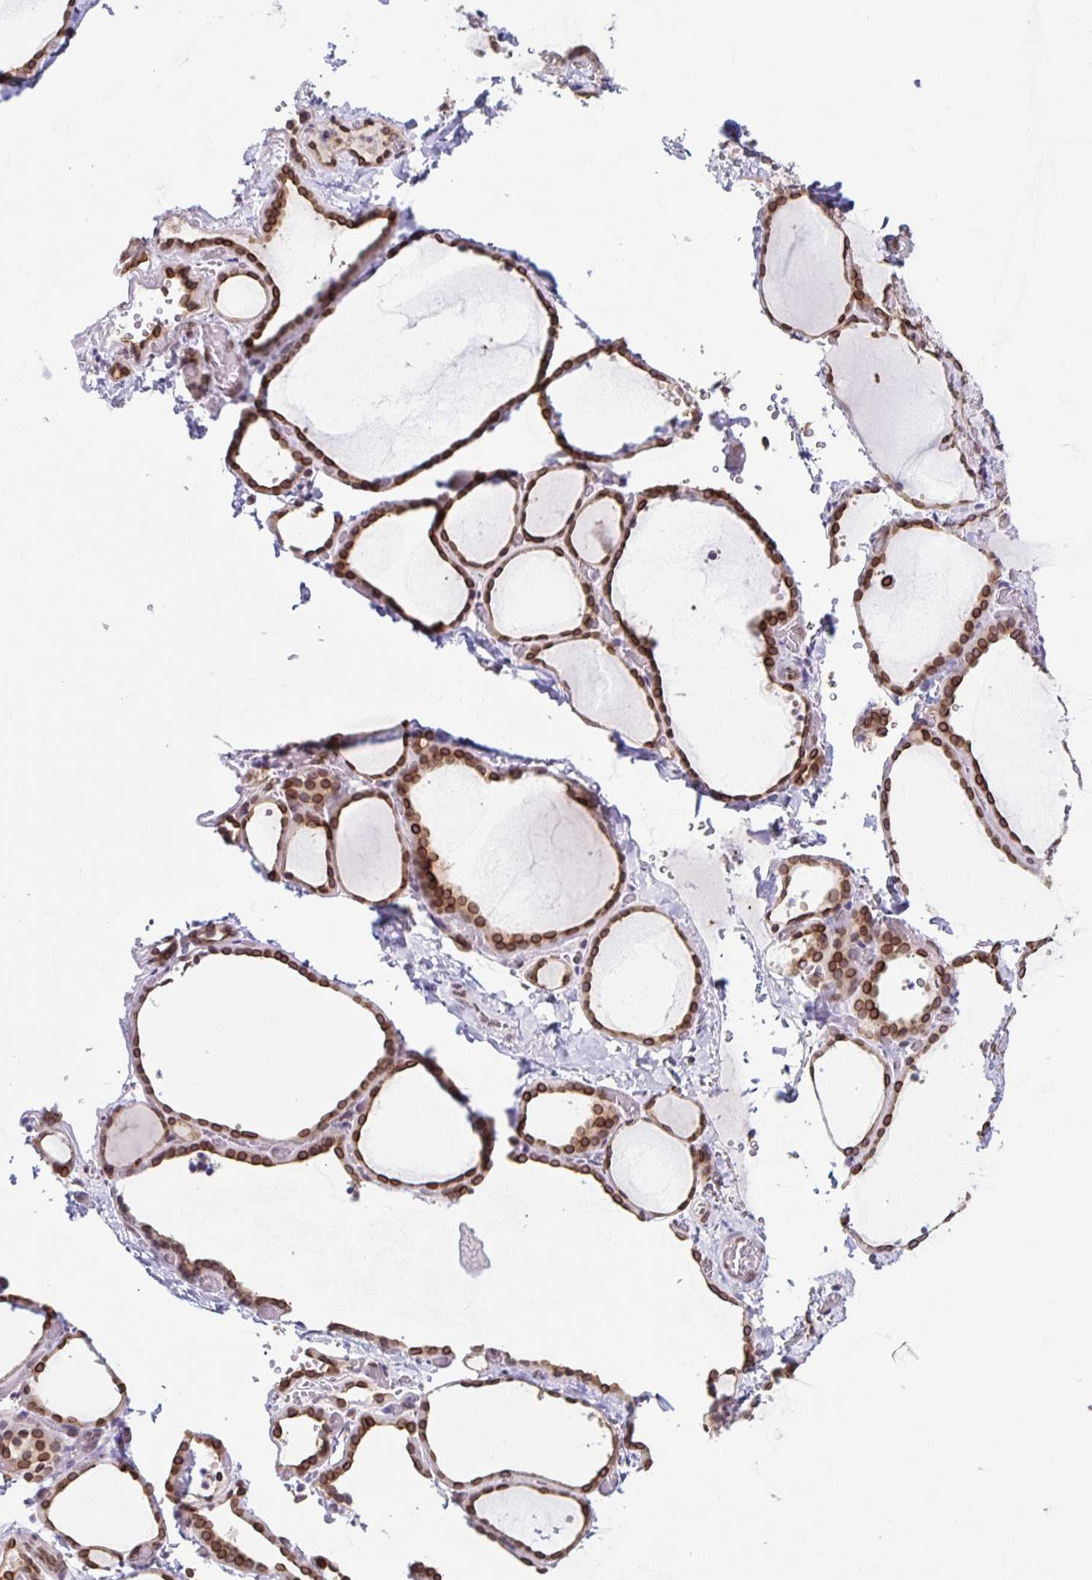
{"staining": {"intensity": "strong", "quantity": ">75%", "location": "cytoplasmic/membranous,nuclear"}, "tissue": "thyroid gland", "cell_type": "Glandular cells", "image_type": "normal", "snomed": [{"axis": "morphology", "description": "Normal tissue, NOS"}, {"axis": "topography", "description": "Thyroid gland"}], "caption": "A histopathology image showing strong cytoplasmic/membranous,nuclear positivity in about >75% of glandular cells in benign thyroid gland, as visualized by brown immunohistochemical staining.", "gene": "SYNE2", "patient": {"sex": "female", "age": 36}}